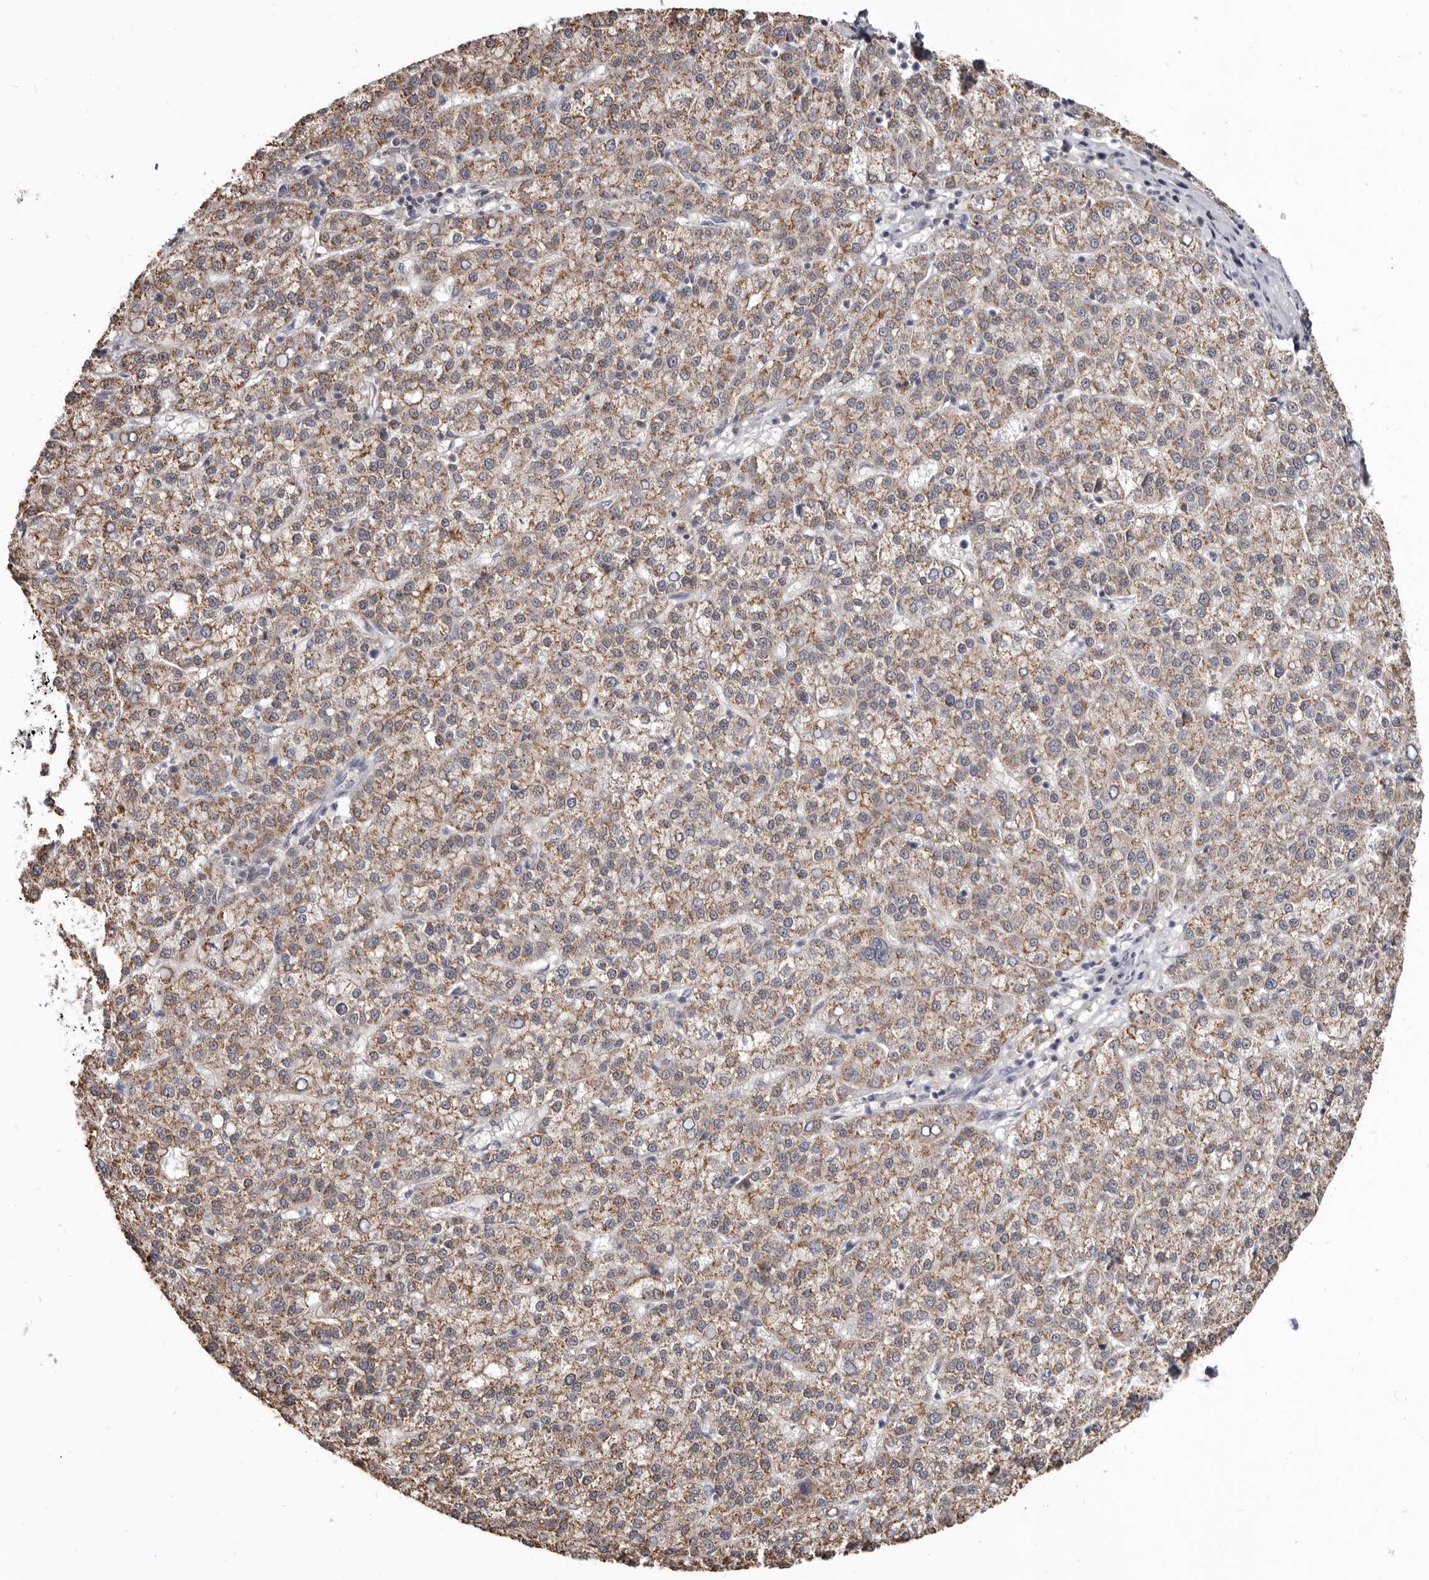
{"staining": {"intensity": "moderate", "quantity": ">75%", "location": "cytoplasmic/membranous"}, "tissue": "liver cancer", "cell_type": "Tumor cells", "image_type": "cancer", "snomed": [{"axis": "morphology", "description": "Carcinoma, Hepatocellular, NOS"}, {"axis": "topography", "description": "Liver"}], "caption": "This is a histology image of immunohistochemistry staining of liver hepatocellular carcinoma, which shows moderate positivity in the cytoplasmic/membranous of tumor cells.", "gene": "CGN", "patient": {"sex": "female", "age": 58}}